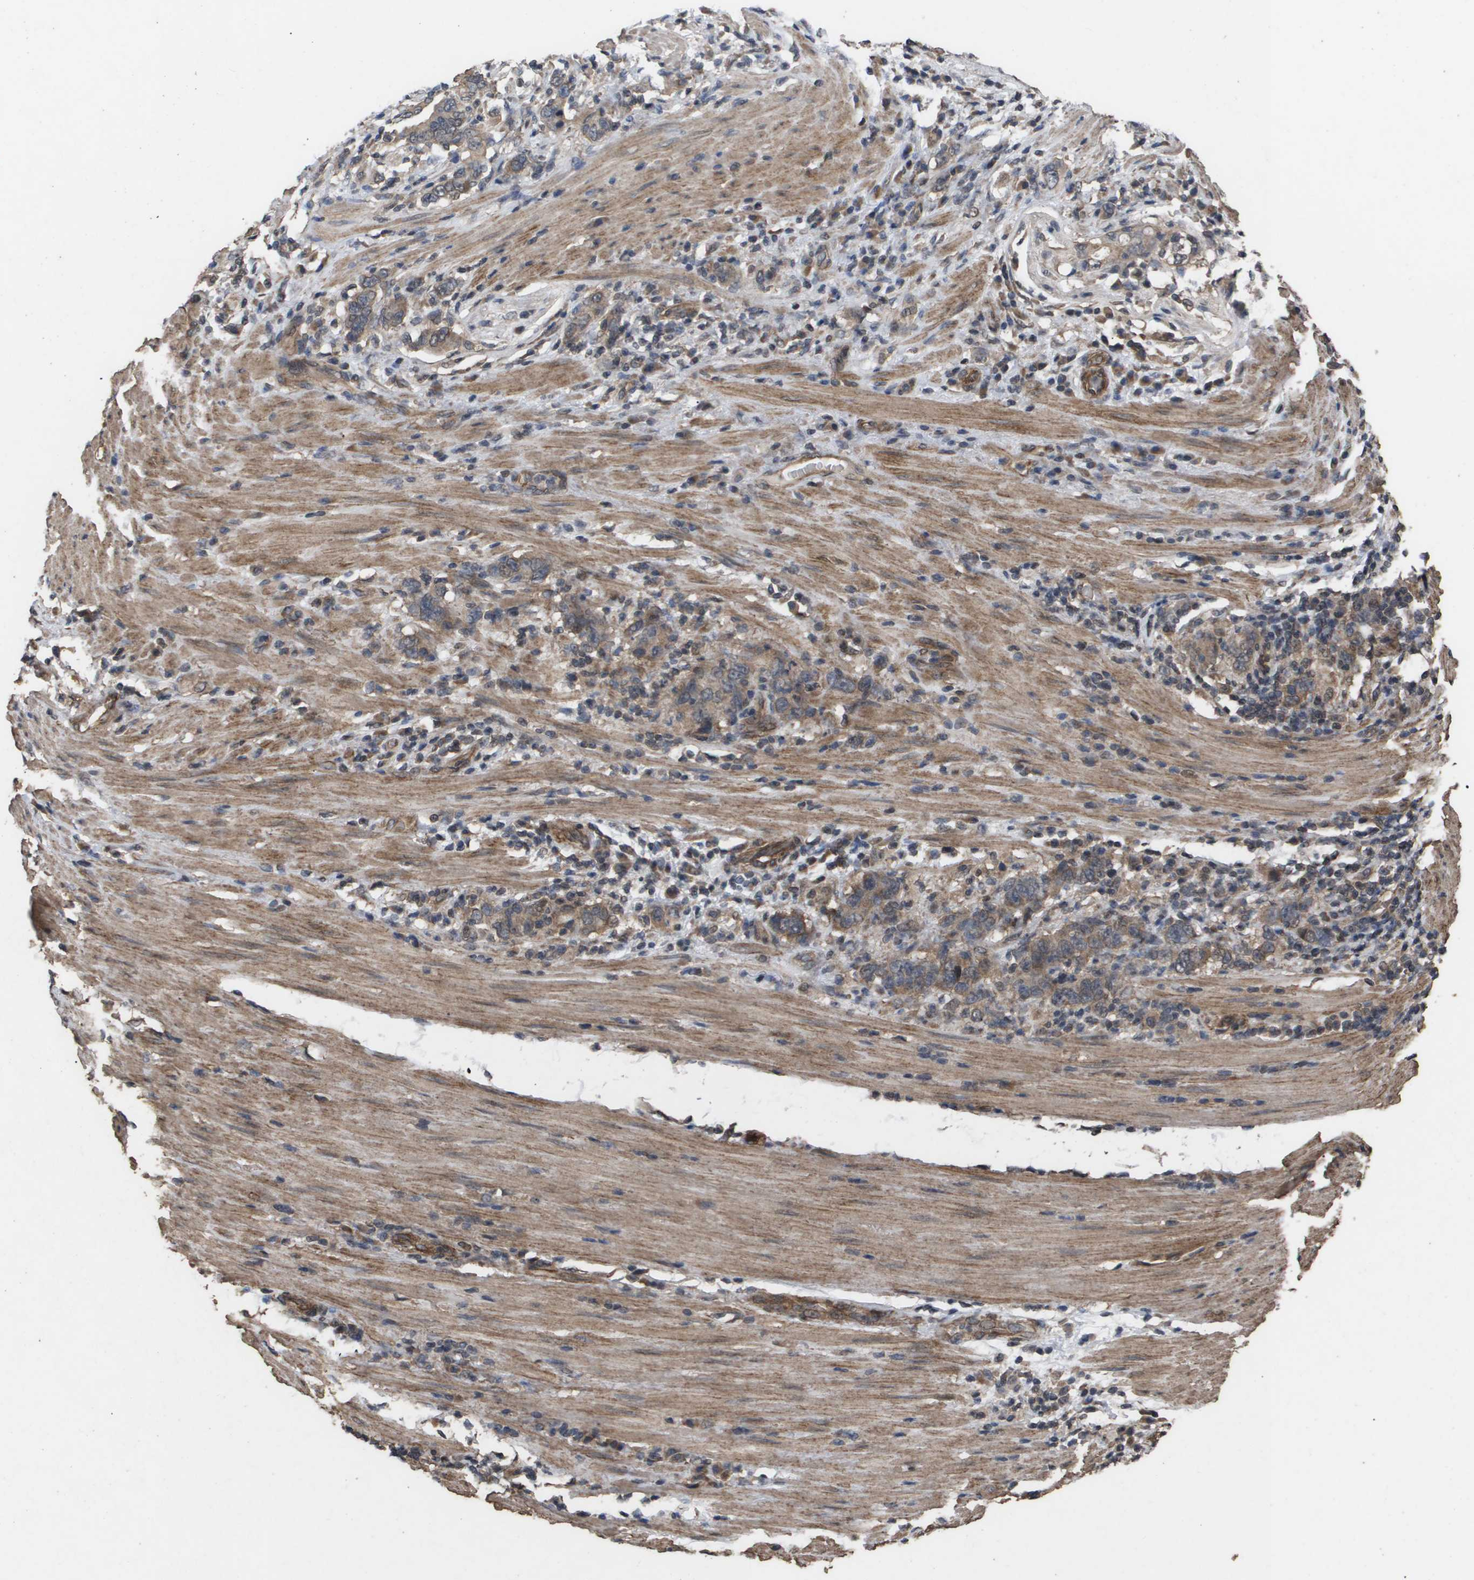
{"staining": {"intensity": "moderate", "quantity": ">75%", "location": "cytoplasmic/membranous"}, "tissue": "stomach cancer", "cell_type": "Tumor cells", "image_type": "cancer", "snomed": [{"axis": "morphology", "description": "Adenocarcinoma, NOS"}, {"axis": "topography", "description": "Stomach, lower"}], "caption": "This is a photomicrograph of immunohistochemistry (IHC) staining of adenocarcinoma (stomach), which shows moderate expression in the cytoplasmic/membranous of tumor cells.", "gene": "CUL5", "patient": {"sex": "female", "age": 72}}